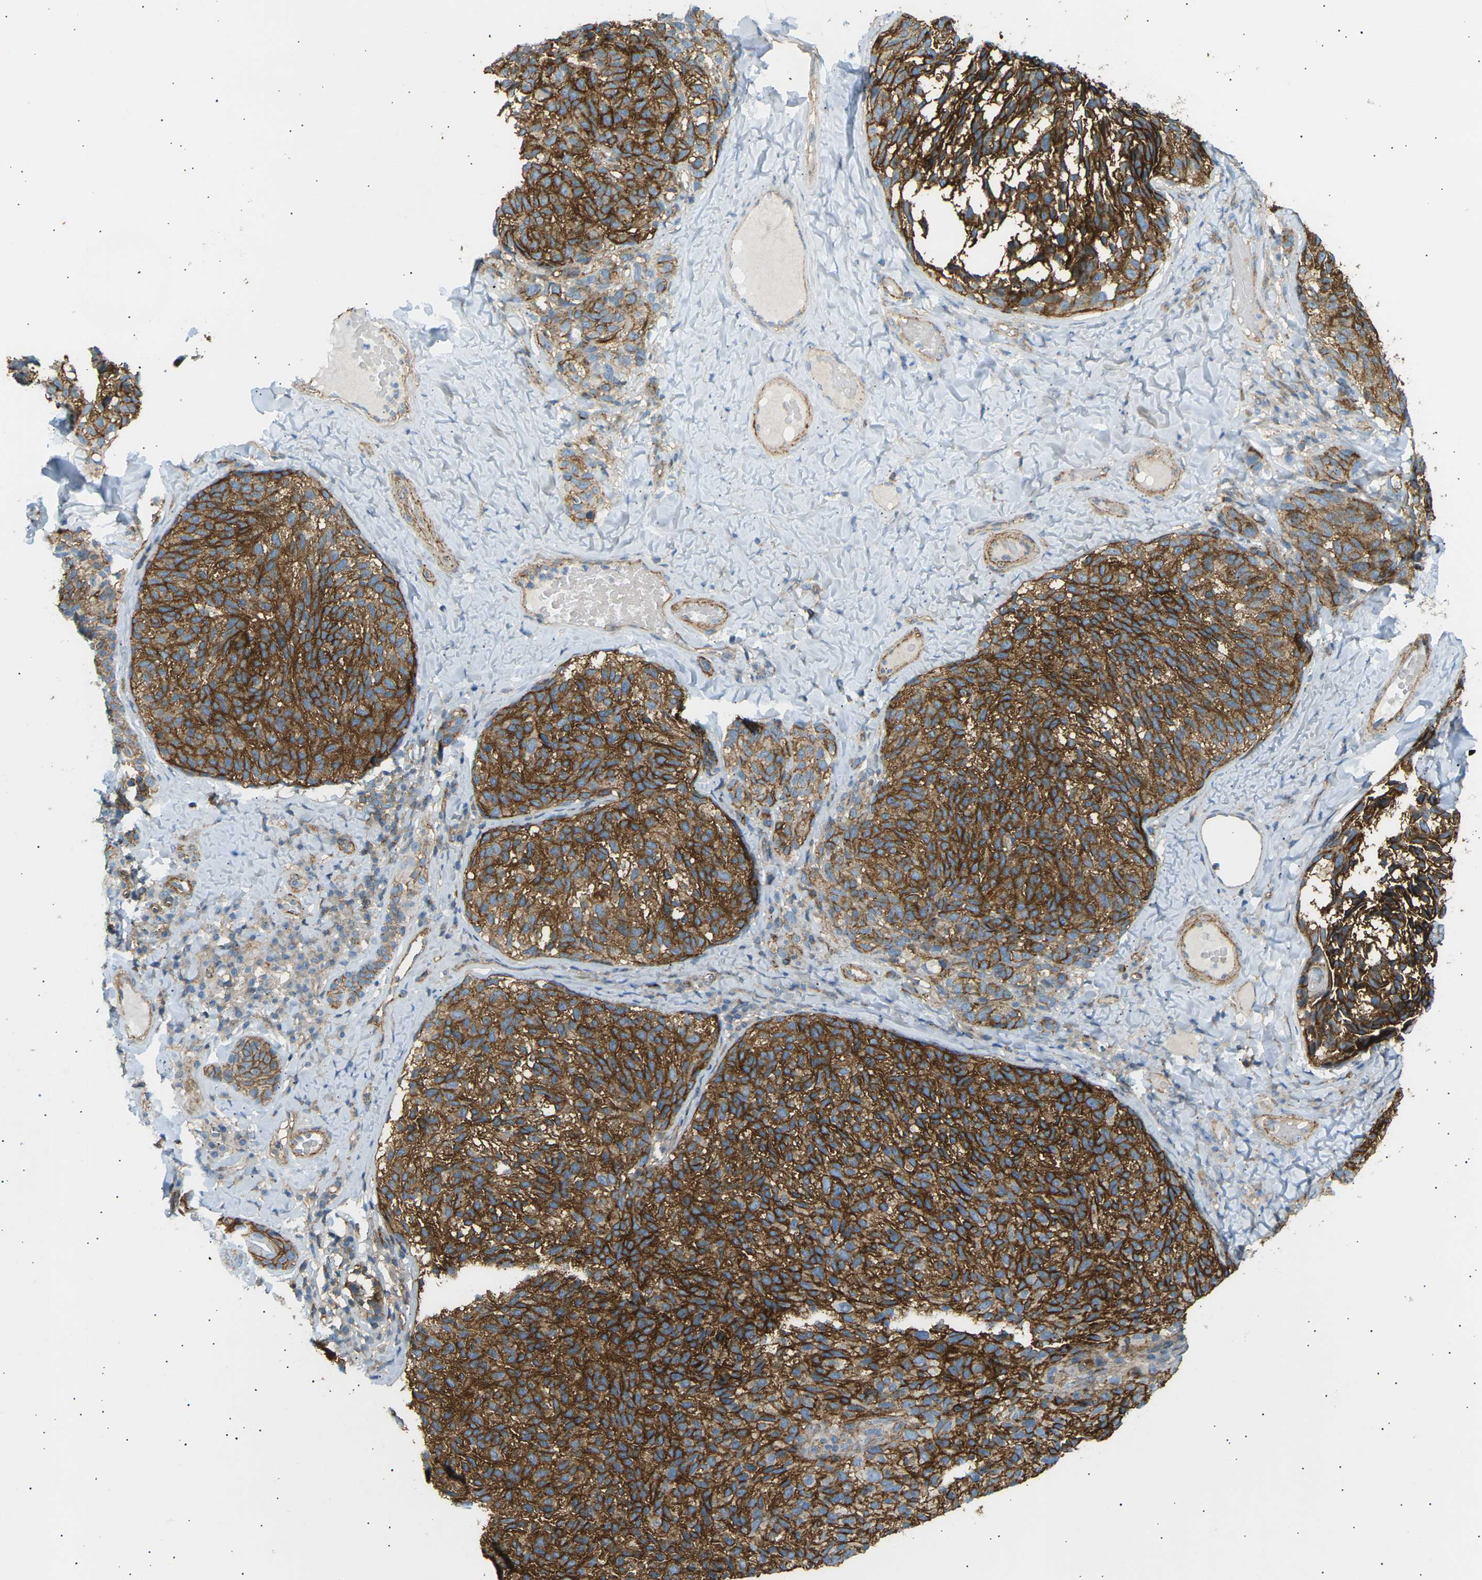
{"staining": {"intensity": "strong", "quantity": ">75%", "location": "cytoplasmic/membranous"}, "tissue": "melanoma", "cell_type": "Tumor cells", "image_type": "cancer", "snomed": [{"axis": "morphology", "description": "Malignant melanoma, NOS"}, {"axis": "topography", "description": "Skin"}], "caption": "DAB (3,3'-diaminobenzidine) immunohistochemical staining of human melanoma reveals strong cytoplasmic/membranous protein staining in approximately >75% of tumor cells.", "gene": "ATP2B4", "patient": {"sex": "female", "age": 73}}